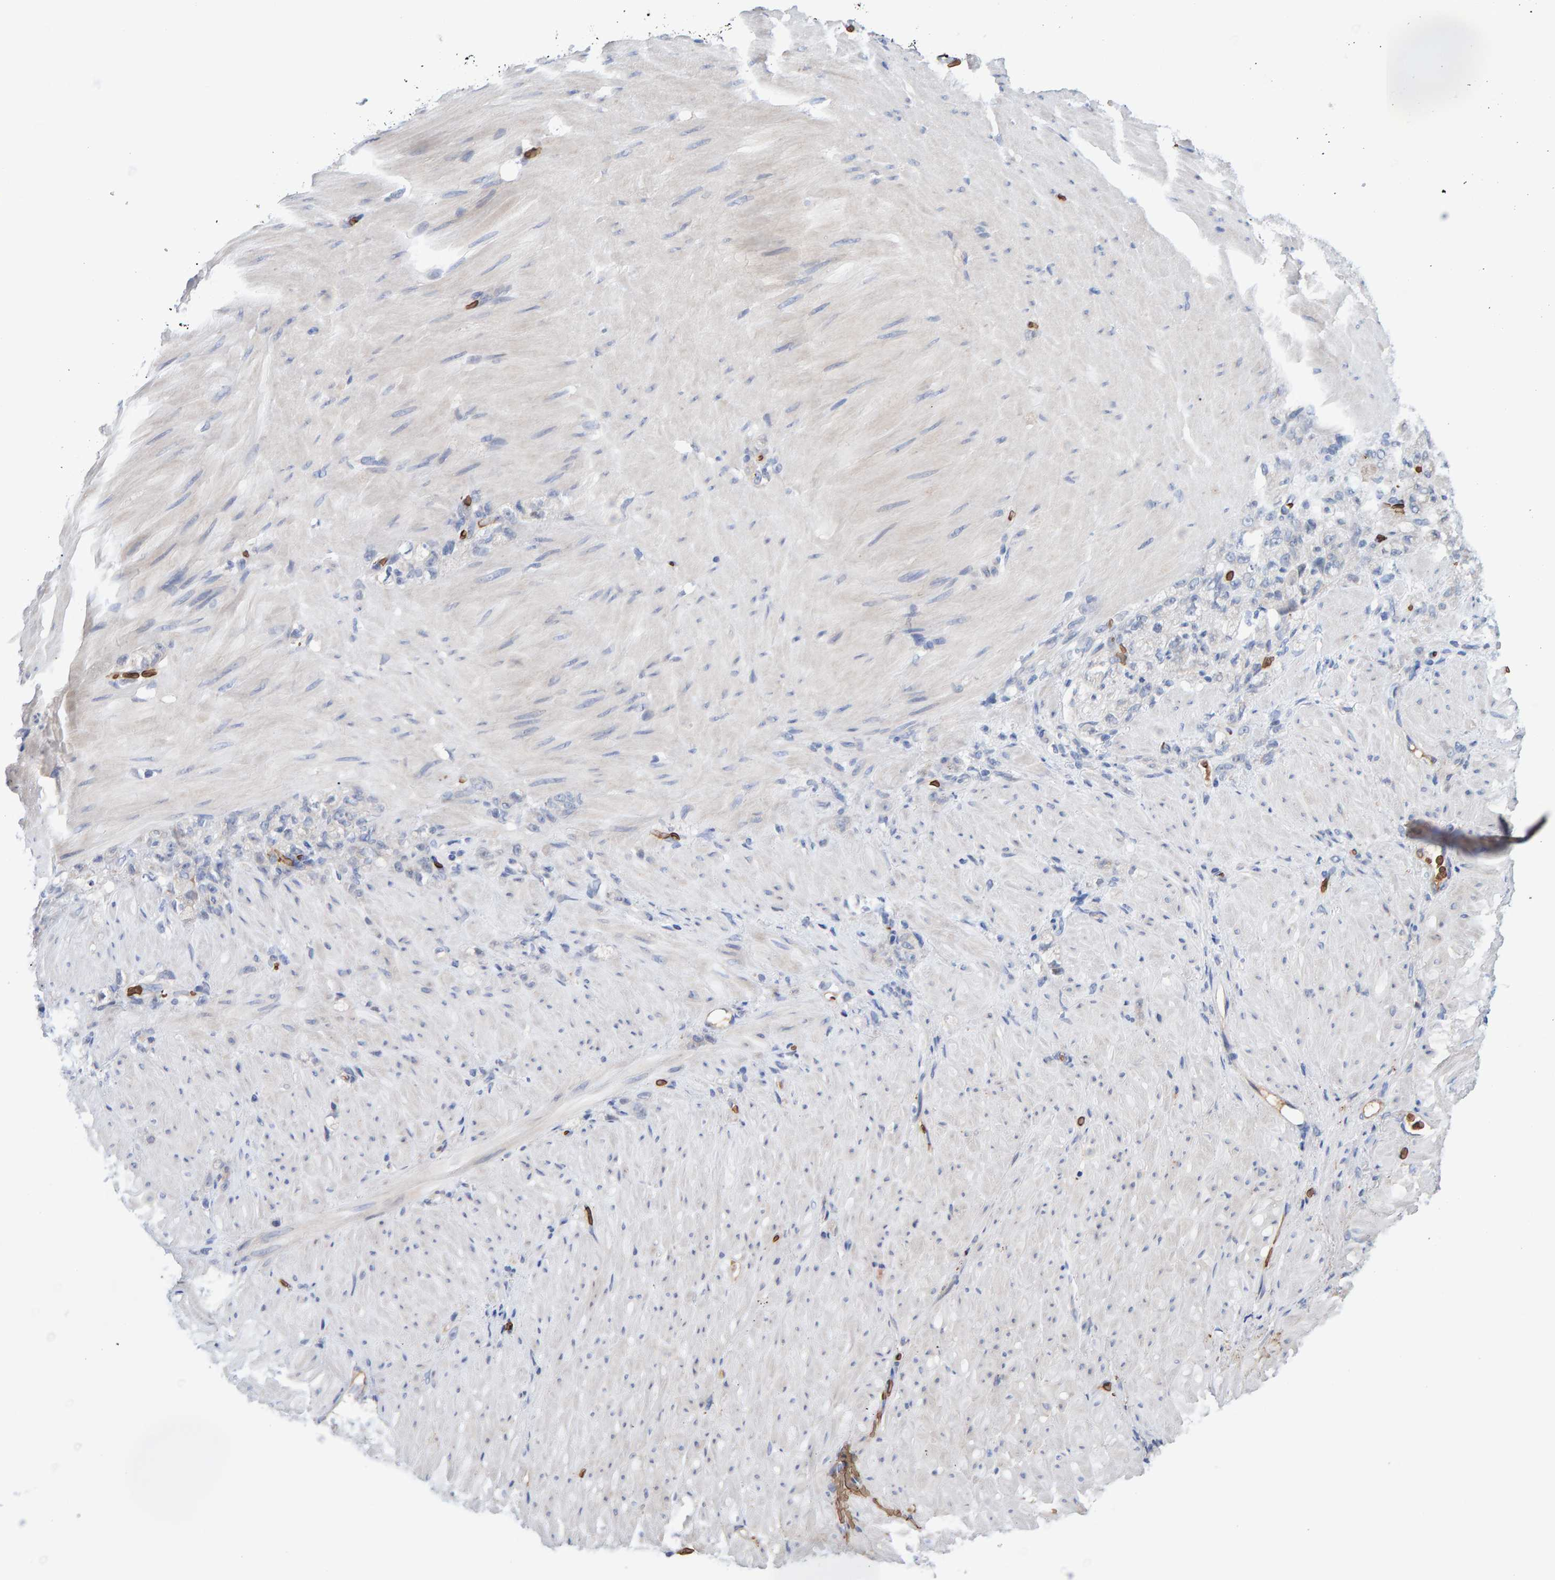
{"staining": {"intensity": "negative", "quantity": "none", "location": "none"}, "tissue": "stomach cancer", "cell_type": "Tumor cells", "image_type": "cancer", "snomed": [{"axis": "morphology", "description": "Normal tissue, NOS"}, {"axis": "morphology", "description": "Adenocarcinoma, NOS"}, {"axis": "topography", "description": "Stomach"}], "caption": "Immunohistochemistry image of neoplastic tissue: human adenocarcinoma (stomach) stained with DAB (3,3'-diaminobenzidine) shows no significant protein staining in tumor cells.", "gene": "VPS9D1", "patient": {"sex": "male", "age": 82}}